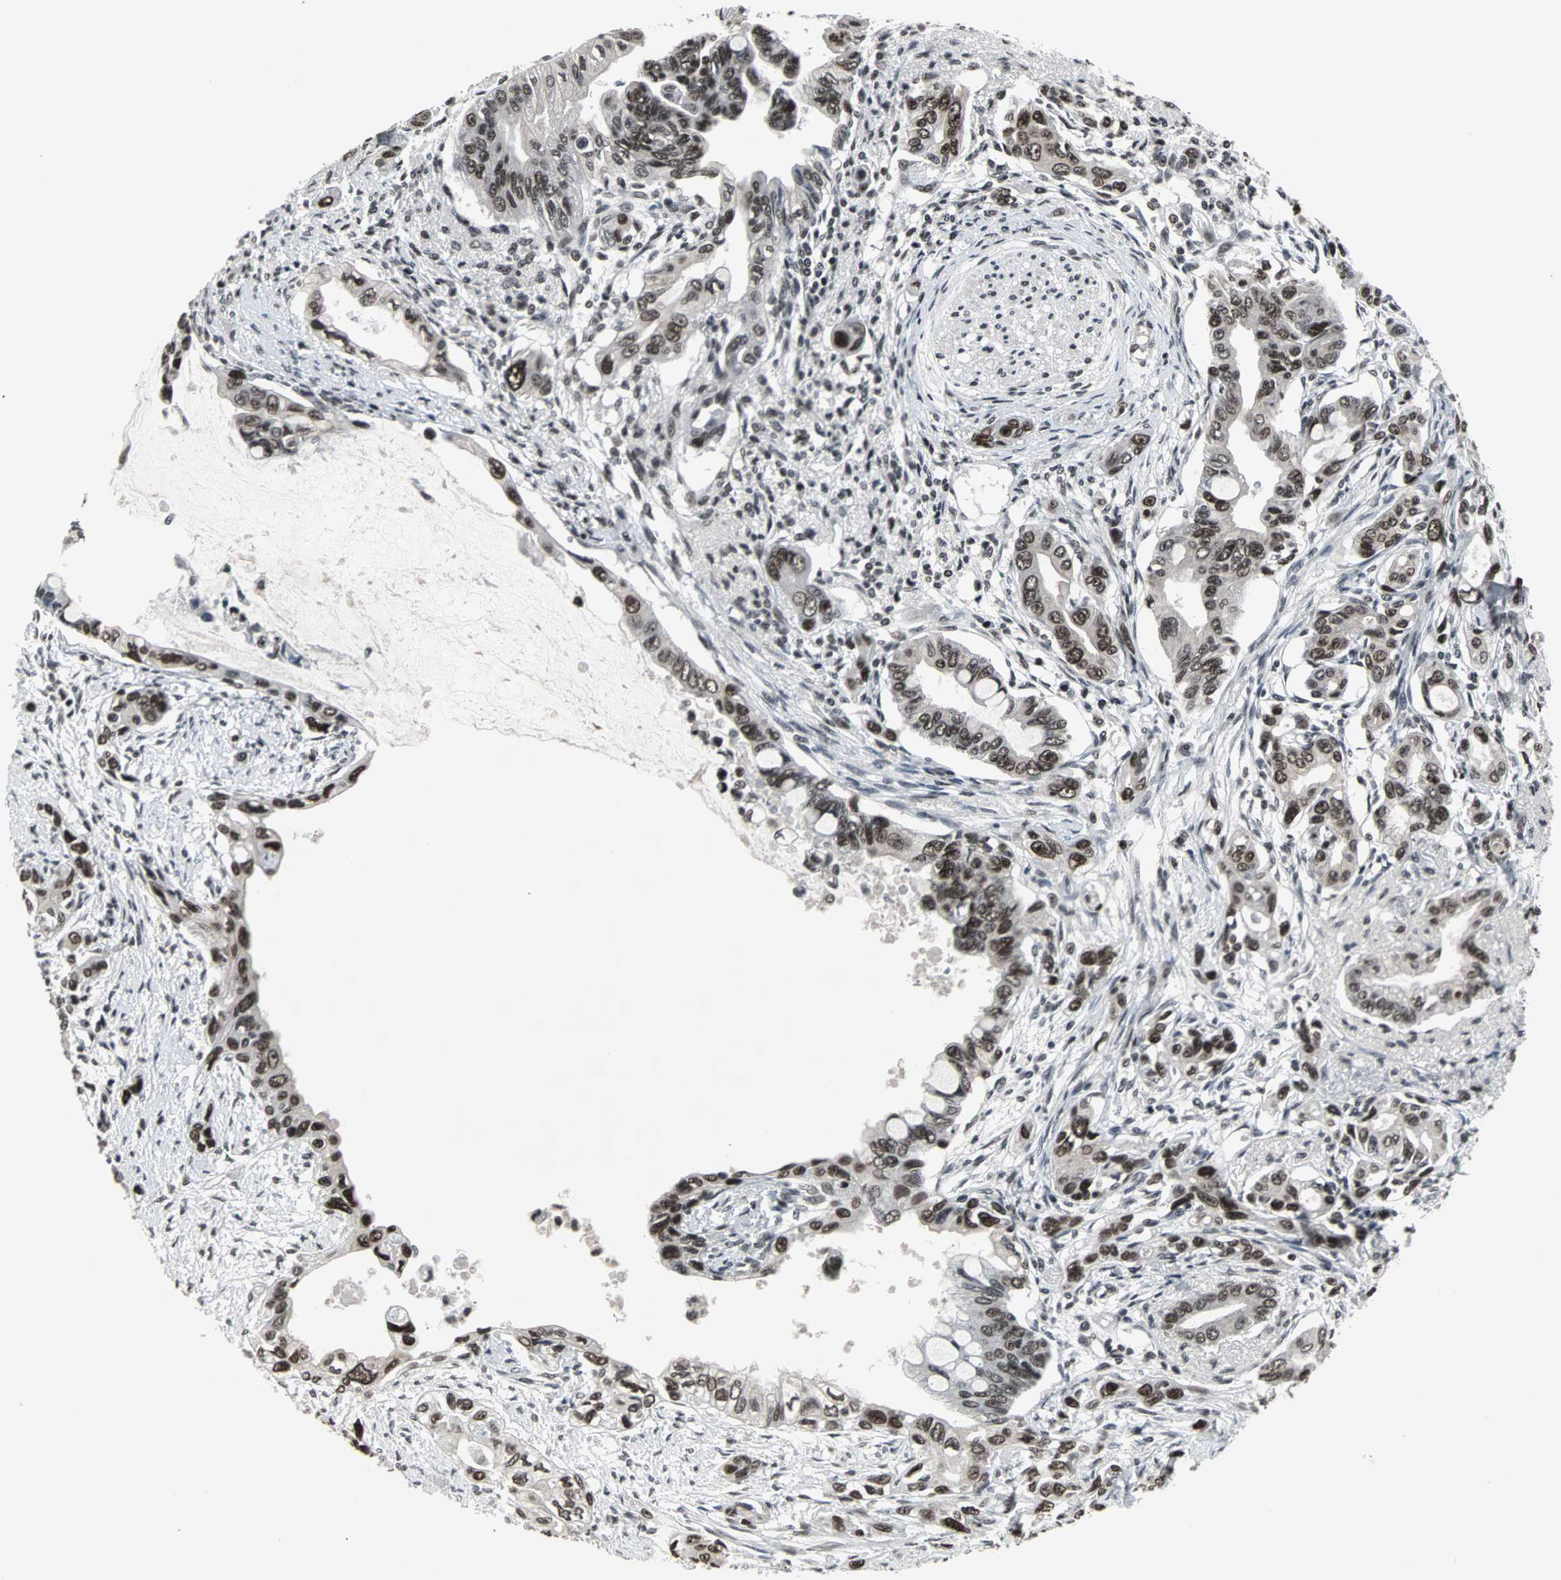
{"staining": {"intensity": "strong", "quantity": ">75%", "location": "nuclear"}, "tissue": "pancreatic cancer", "cell_type": "Tumor cells", "image_type": "cancer", "snomed": [{"axis": "morphology", "description": "Adenocarcinoma, NOS"}, {"axis": "topography", "description": "Pancreas"}], "caption": "Immunohistochemical staining of human pancreatic adenocarcinoma reveals strong nuclear protein positivity in about >75% of tumor cells. (Stains: DAB in brown, nuclei in blue, Microscopy: brightfield microscopy at high magnification).", "gene": "PNKP", "patient": {"sex": "female", "age": 60}}